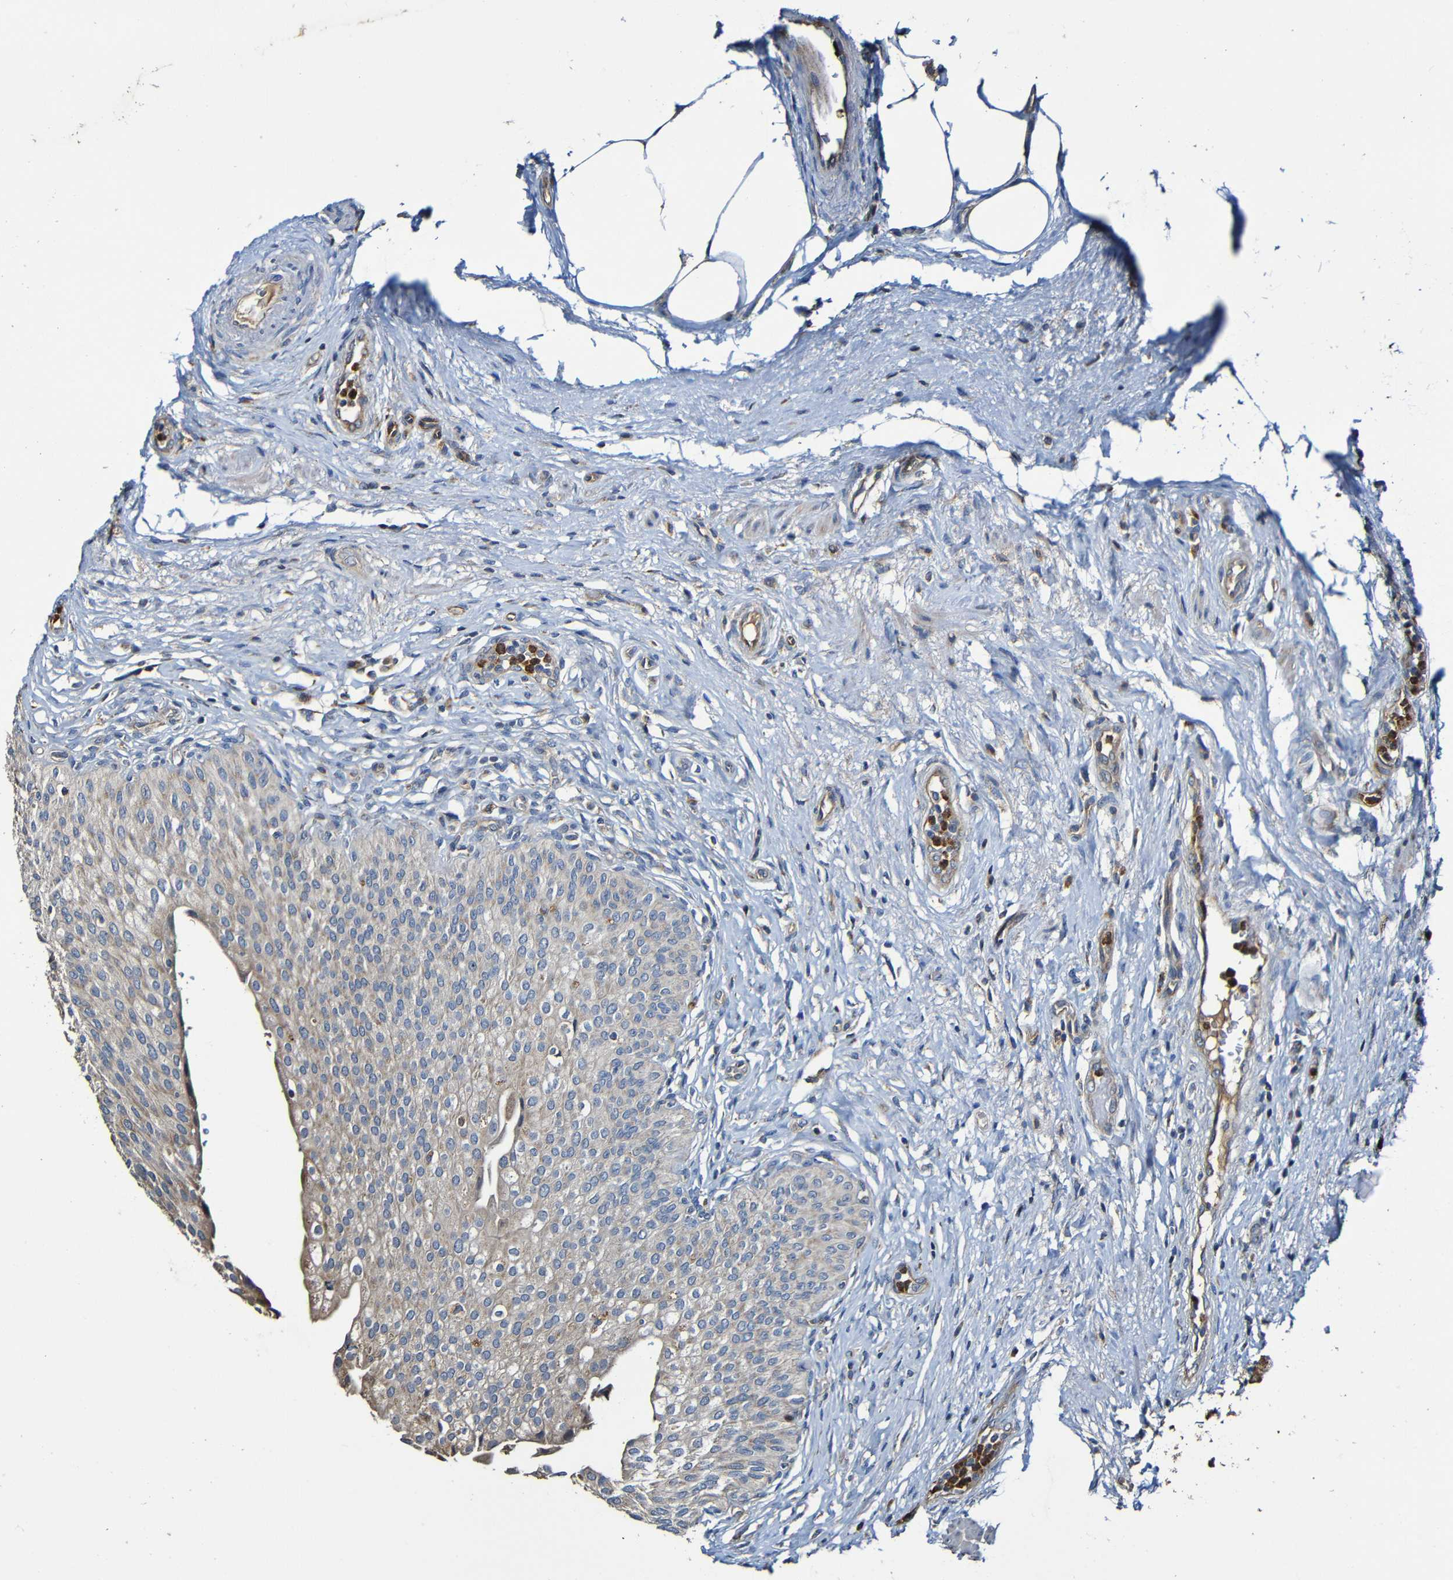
{"staining": {"intensity": "moderate", "quantity": ">75%", "location": "cytoplasmic/membranous"}, "tissue": "urinary bladder", "cell_type": "Urothelial cells", "image_type": "normal", "snomed": [{"axis": "morphology", "description": "Normal tissue, NOS"}, {"axis": "topography", "description": "Urinary bladder"}], "caption": "Protein staining shows moderate cytoplasmic/membranous positivity in about >75% of urothelial cells in normal urinary bladder. (DAB = brown stain, brightfield microscopy at high magnification).", "gene": "ADAM15", "patient": {"sex": "male", "age": 46}}